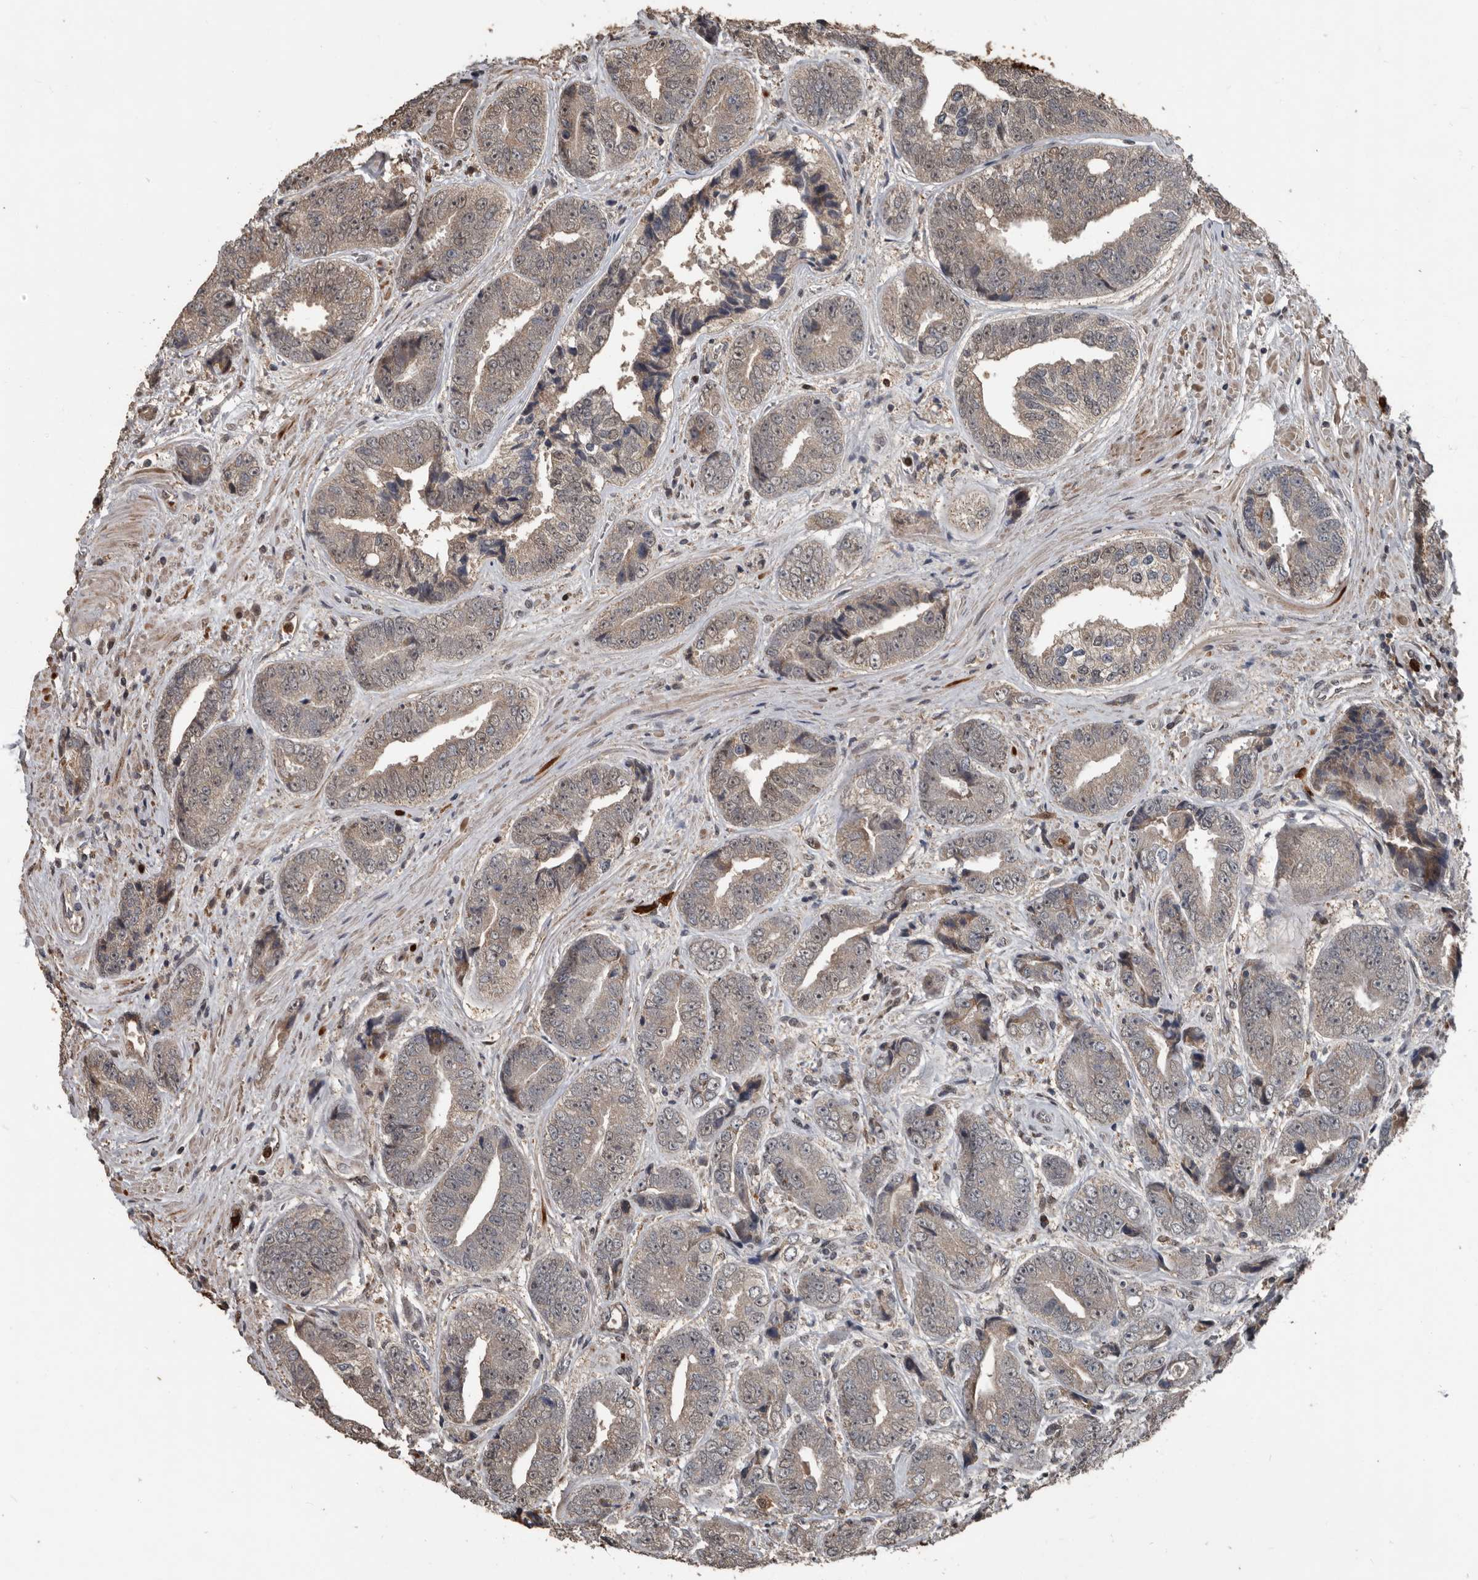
{"staining": {"intensity": "weak", "quantity": ">75%", "location": "cytoplasmic/membranous"}, "tissue": "prostate cancer", "cell_type": "Tumor cells", "image_type": "cancer", "snomed": [{"axis": "morphology", "description": "Adenocarcinoma, High grade"}, {"axis": "topography", "description": "Prostate"}], "caption": "Weak cytoplasmic/membranous expression for a protein is appreciated in approximately >75% of tumor cells of adenocarcinoma (high-grade) (prostate) using immunohistochemistry (IHC).", "gene": "FSBP", "patient": {"sex": "male", "age": 61}}